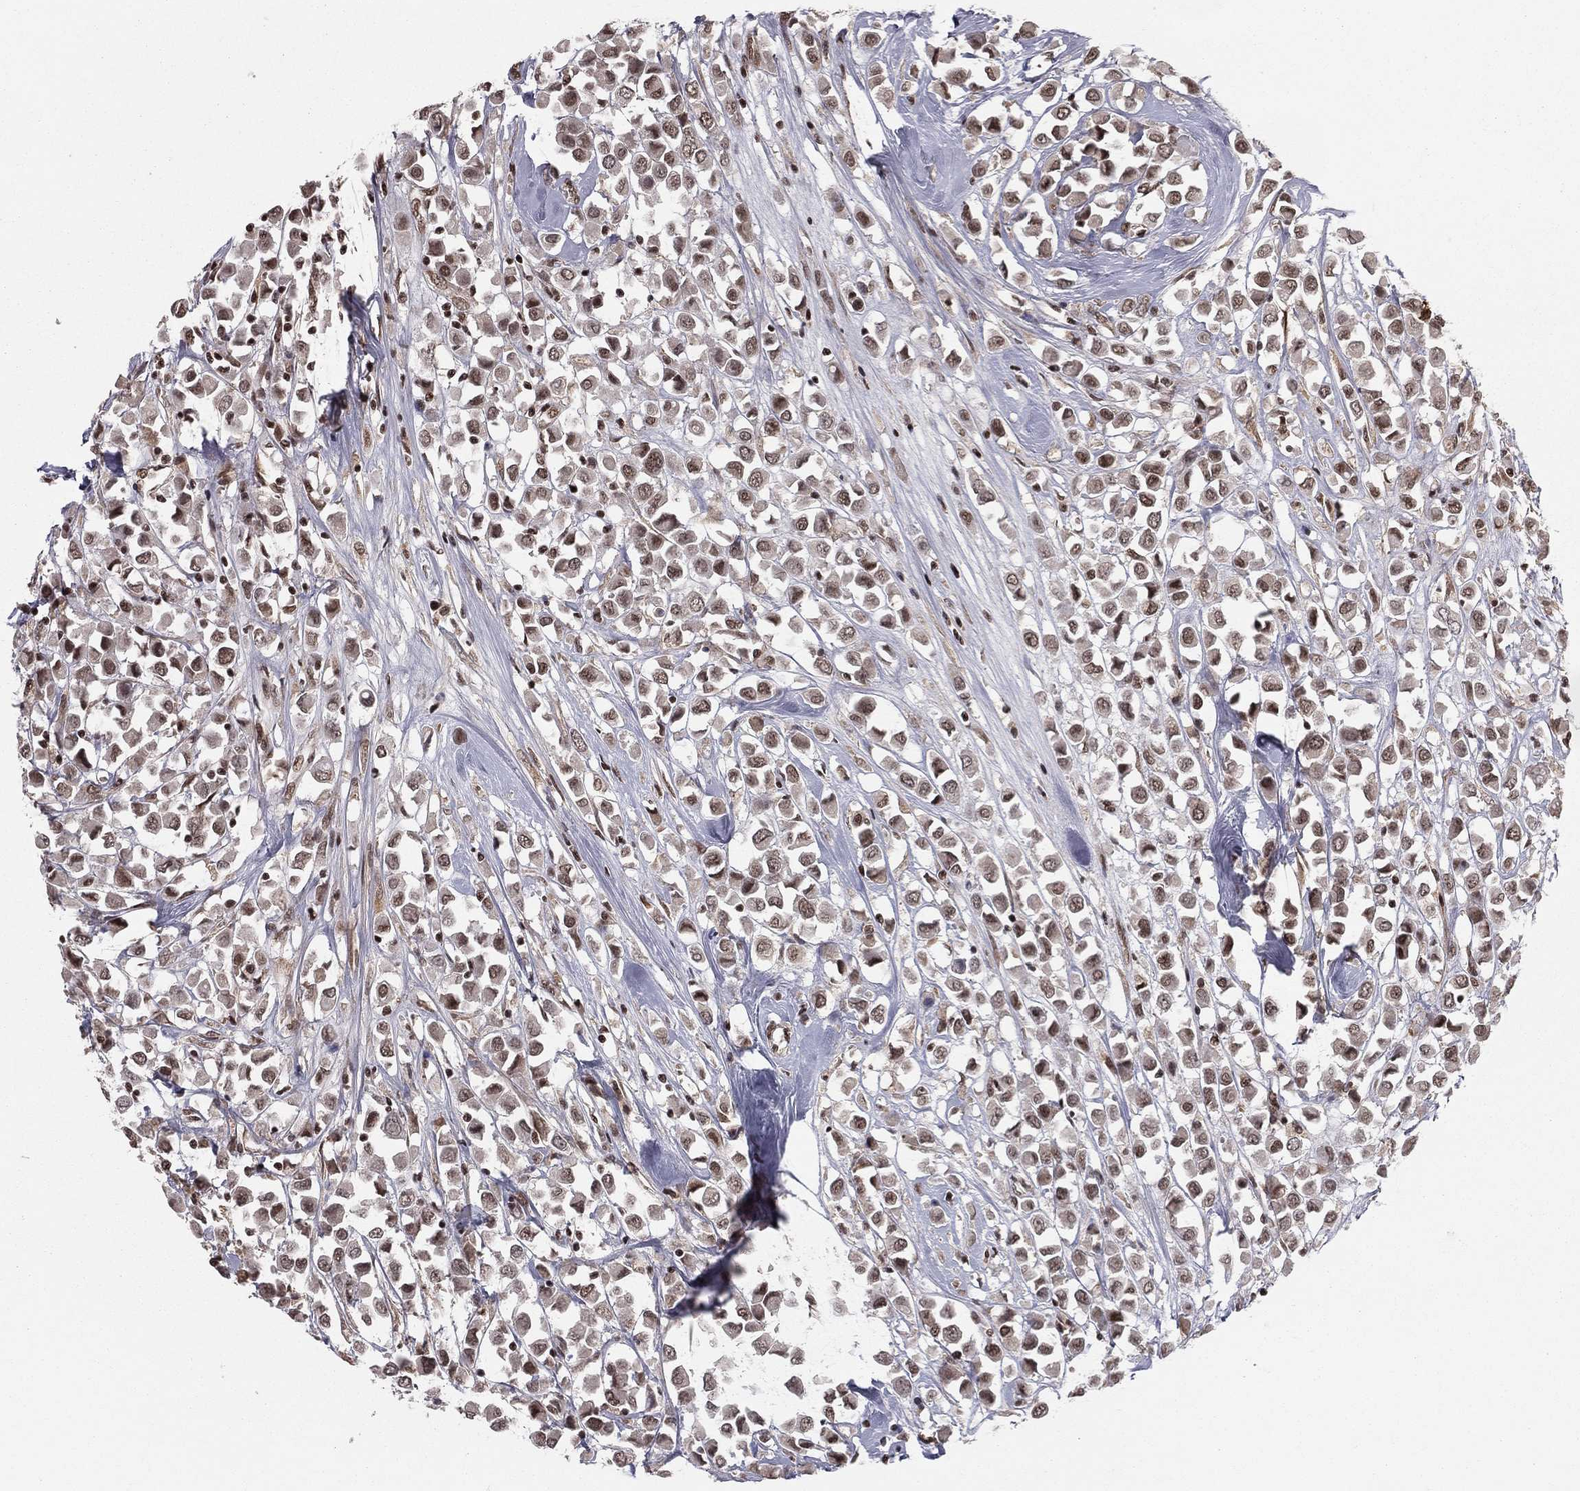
{"staining": {"intensity": "moderate", "quantity": "25%-75%", "location": "nuclear"}, "tissue": "breast cancer", "cell_type": "Tumor cells", "image_type": "cancer", "snomed": [{"axis": "morphology", "description": "Duct carcinoma"}, {"axis": "topography", "description": "Breast"}], "caption": "Breast cancer (invasive ductal carcinoma) was stained to show a protein in brown. There is medium levels of moderate nuclear staining in approximately 25%-75% of tumor cells.", "gene": "NFYB", "patient": {"sex": "female", "age": 61}}